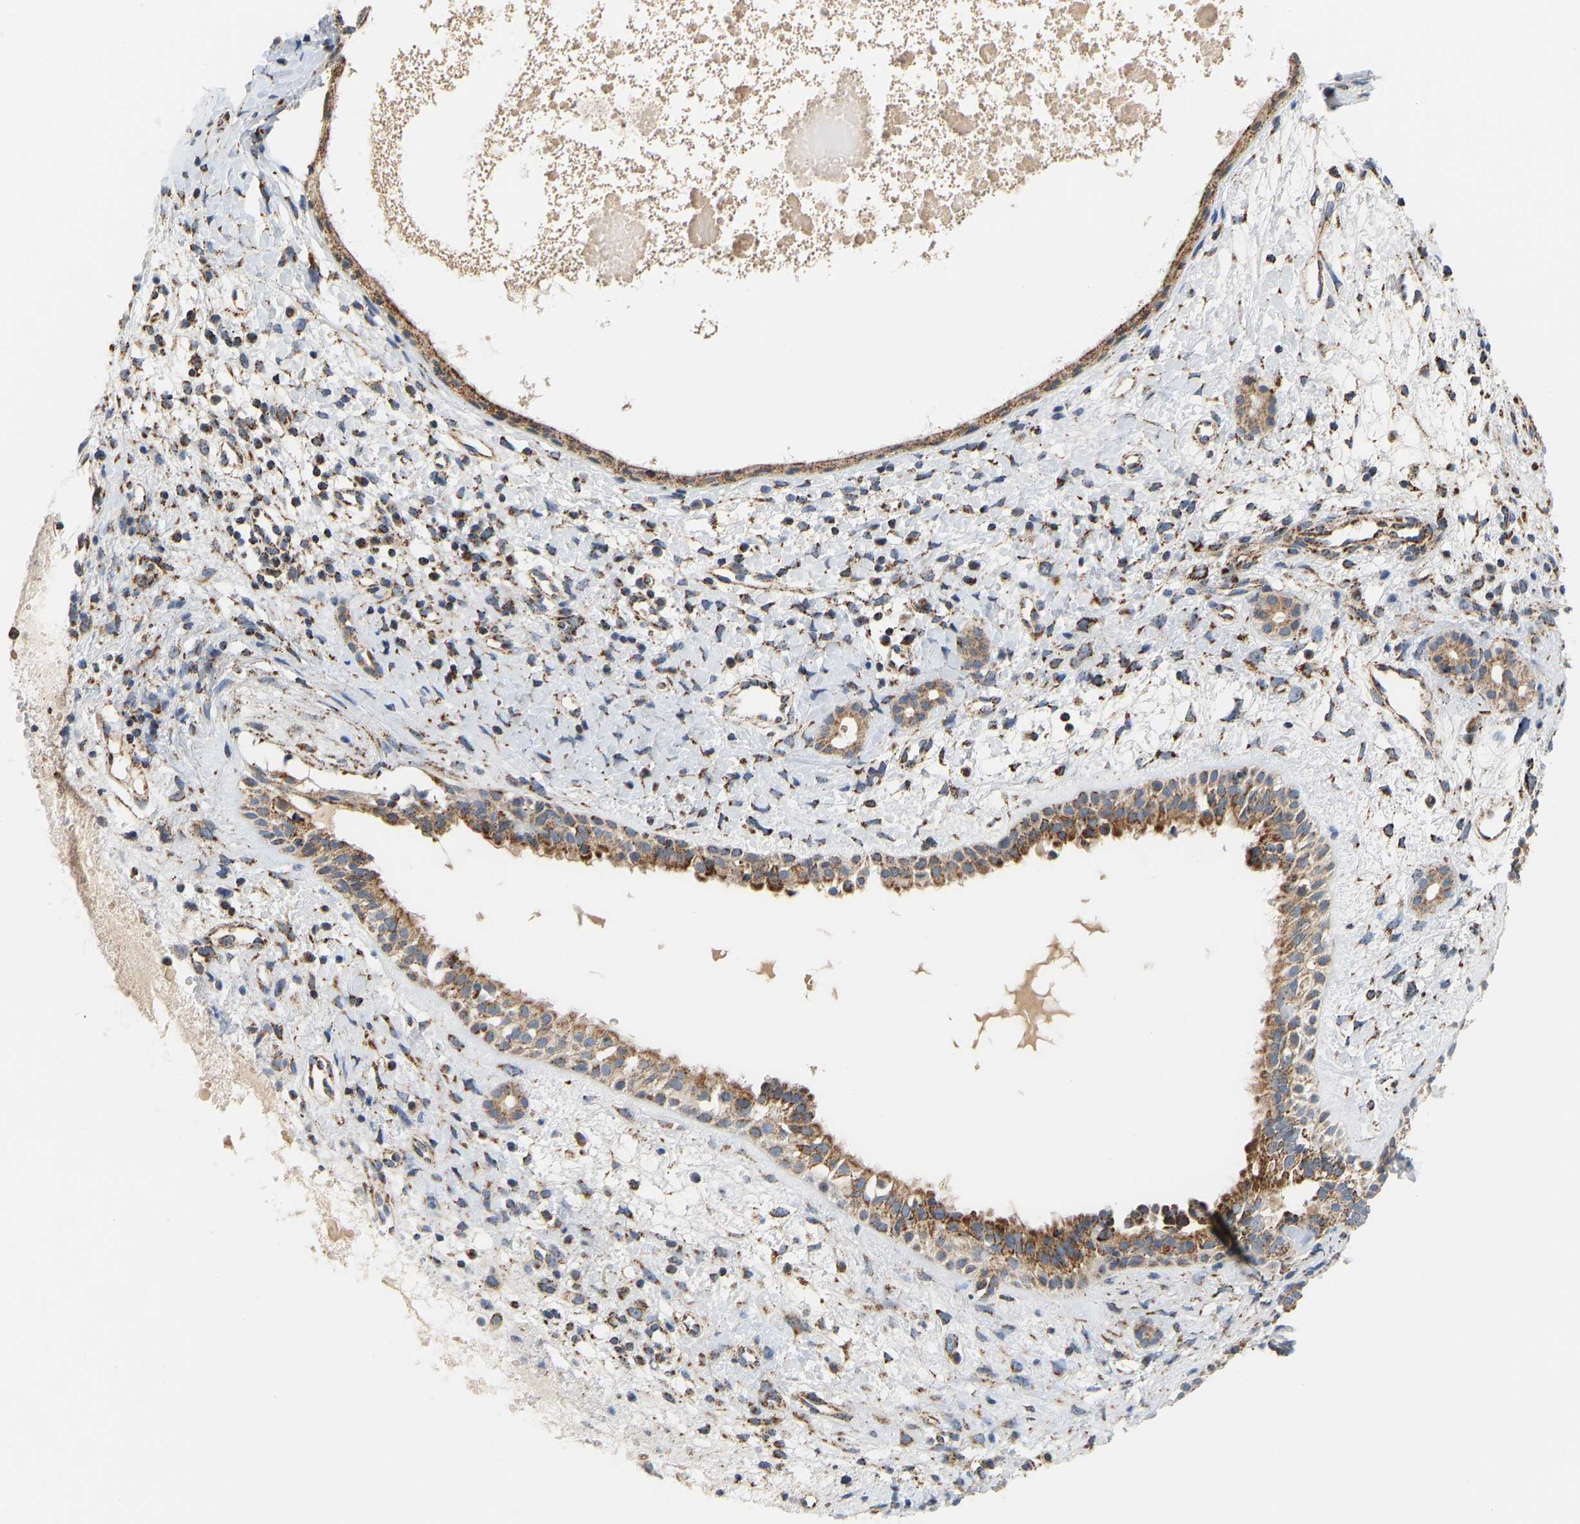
{"staining": {"intensity": "moderate", "quantity": ">75%", "location": "cytoplasmic/membranous"}, "tissue": "nasopharynx", "cell_type": "Respiratory epithelial cells", "image_type": "normal", "snomed": [{"axis": "morphology", "description": "Normal tissue, NOS"}, {"axis": "topography", "description": "Nasopharynx"}], "caption": "A histopathology image of human nasopharynx stained for a protein reveals moderate cytoplasmic/membranous brown staining in respiratory epithelial cells.", "gene": "GPSM2", "patient": {"sex": "male", "age": 22}}